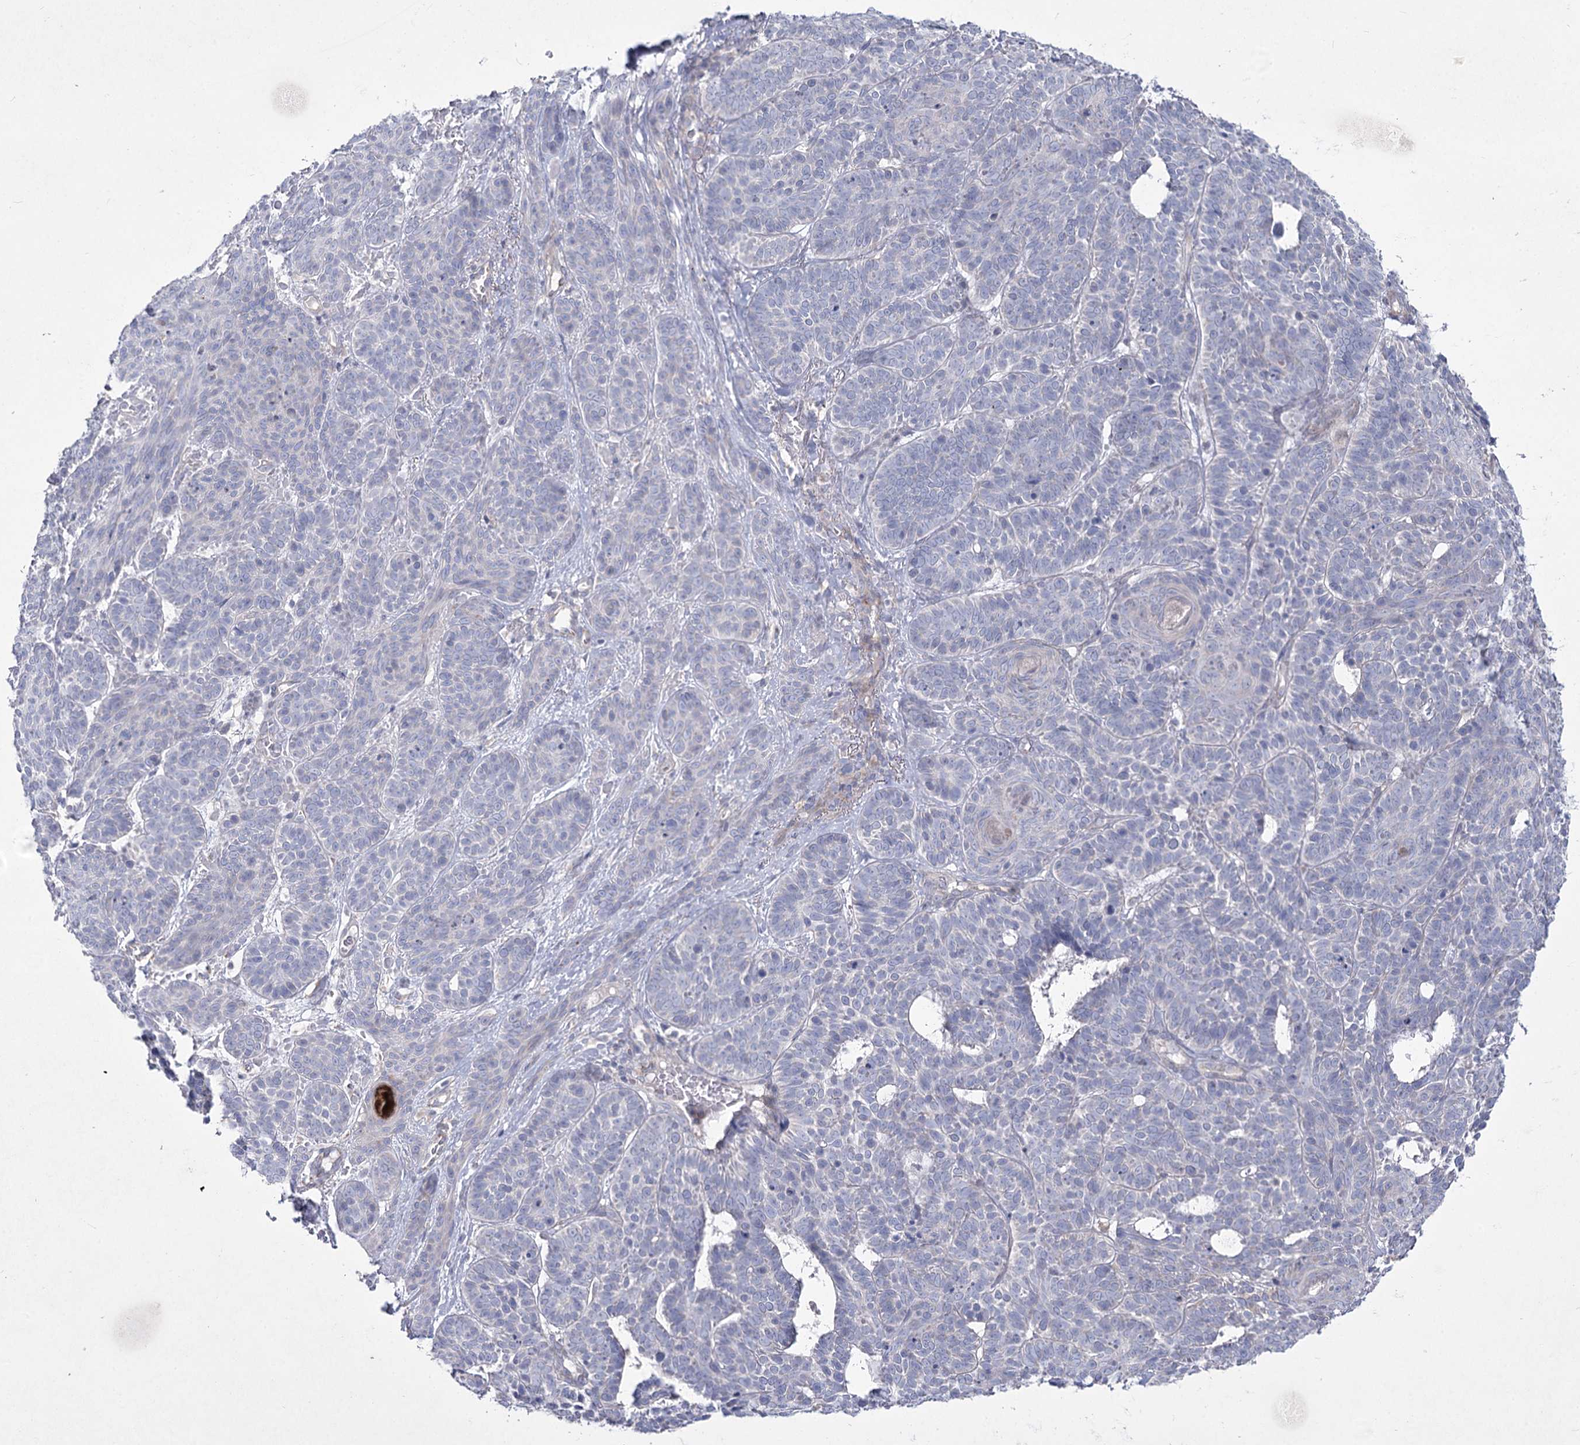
{"staining": {"intensity": "negative", "quantity": "none", "location": "none"}, "tissue": "skin cancer", "cell_type": "Tumor cells", "image_type": "cancer", "snomed": [{"axis": "morphology", "description": "Basal cell carcinoma"}, {"axis": "topography", "description": "Skin"}], "caption": "Immunohistochemistry histopathology image of human basal cell carcinoma (skin) stained for a protein (brown), which reveals no expression in tumor cells.", "gene": "NIPAL4", "patient": {"sex": "male", "age": 85}}